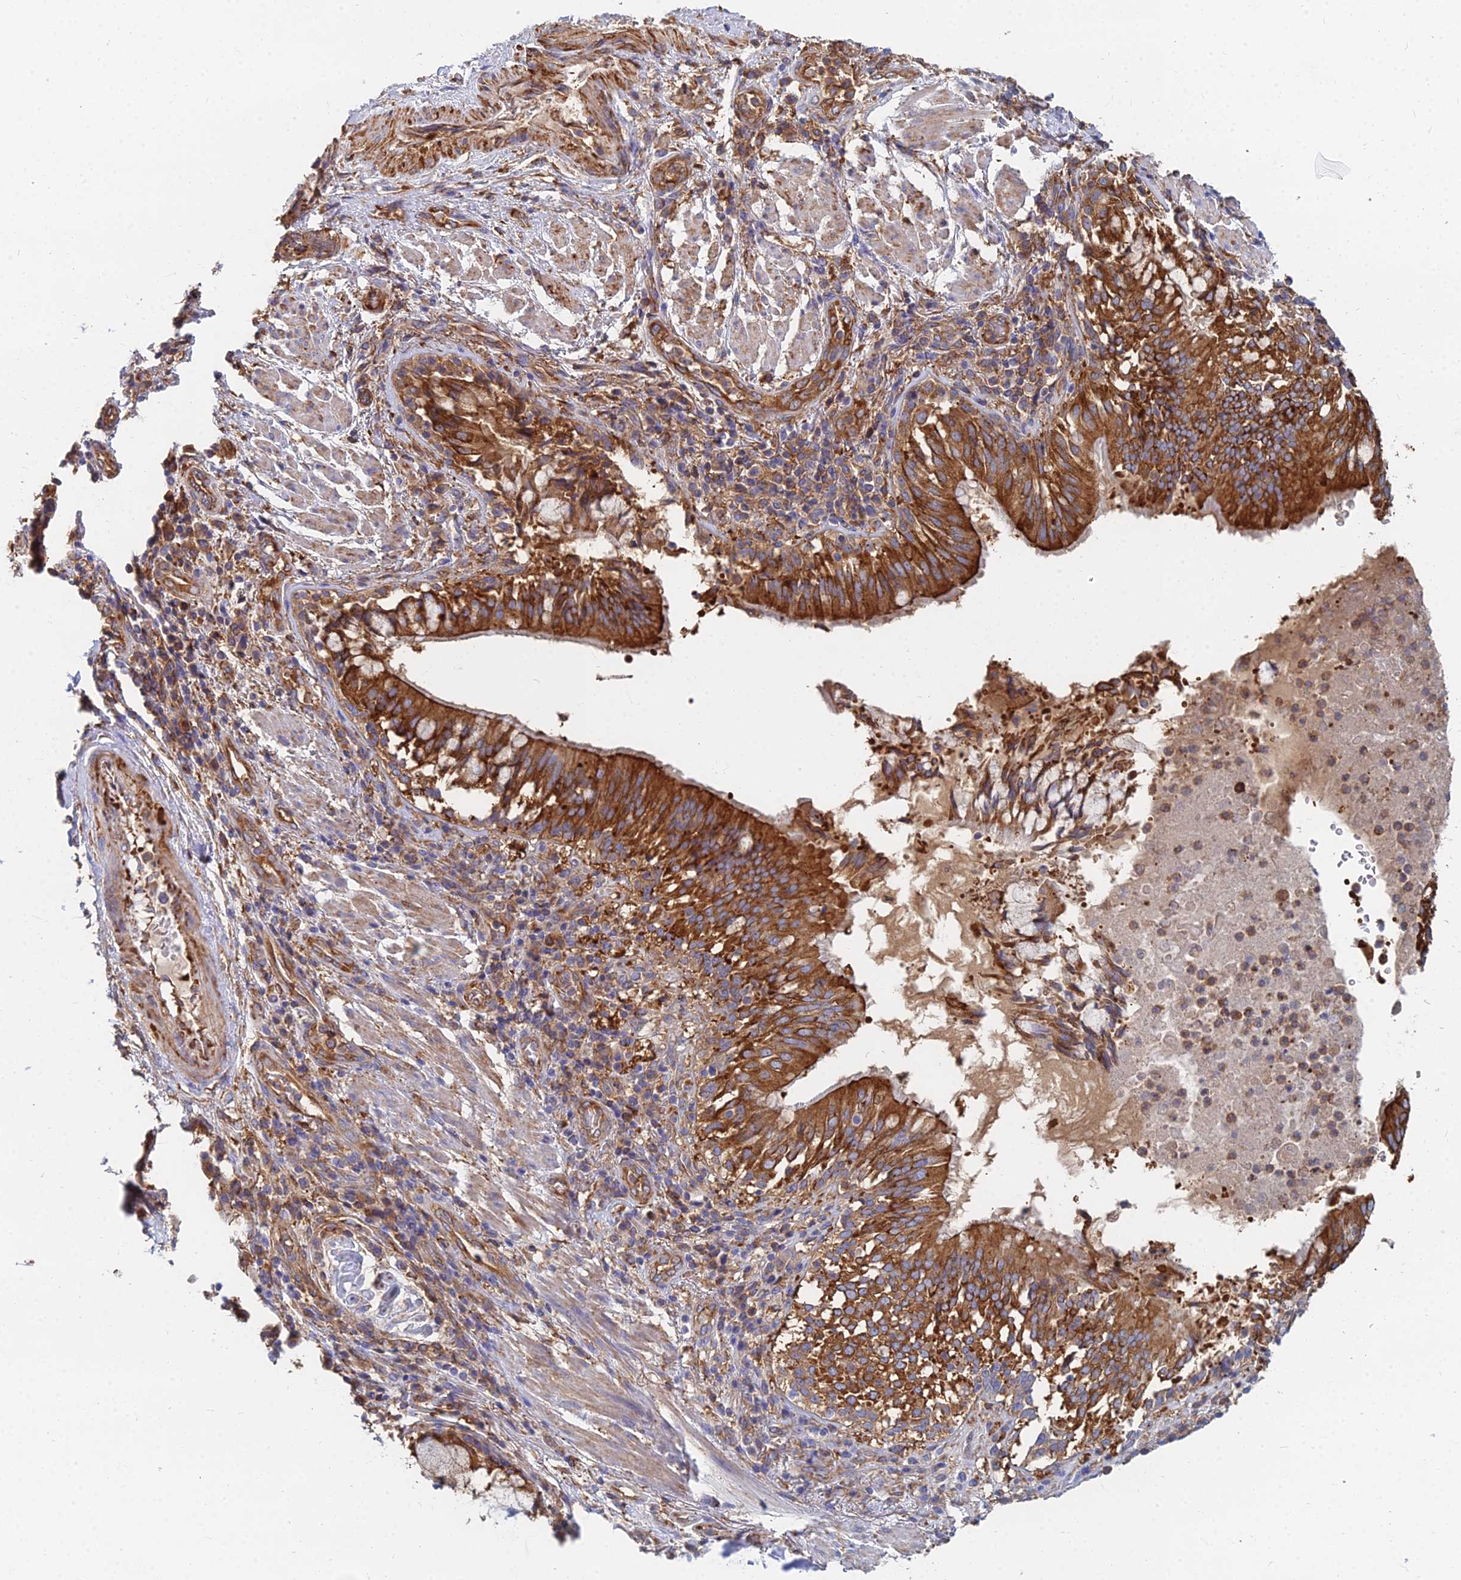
{"staining": {"intensity": "negative", "quantity": "none", "location": "none"}, "tissue": "adipose tissue", "cell_type": "Adipocytes", "image_type": "normal", "snomed": [{"axis": "morphology", "description": "Normal tissue, NOS"}, {"axis": "morphology", "description": "Squamous cell carcinoma, NOS"}, {"axis": "topography", "description": "Bronchus"}, {"axis": "topography", "description": "Lung"}], "caption": "Adipocytes show no significant positivity in unremarkable adipose tissue. (DAB (3,3'-diaminobenzidine) immunohistochemistry visualized using brightfield microscopy, high magnification).", "gene": "FFAR3", "patient": {"sex": "male", "age": 64}}